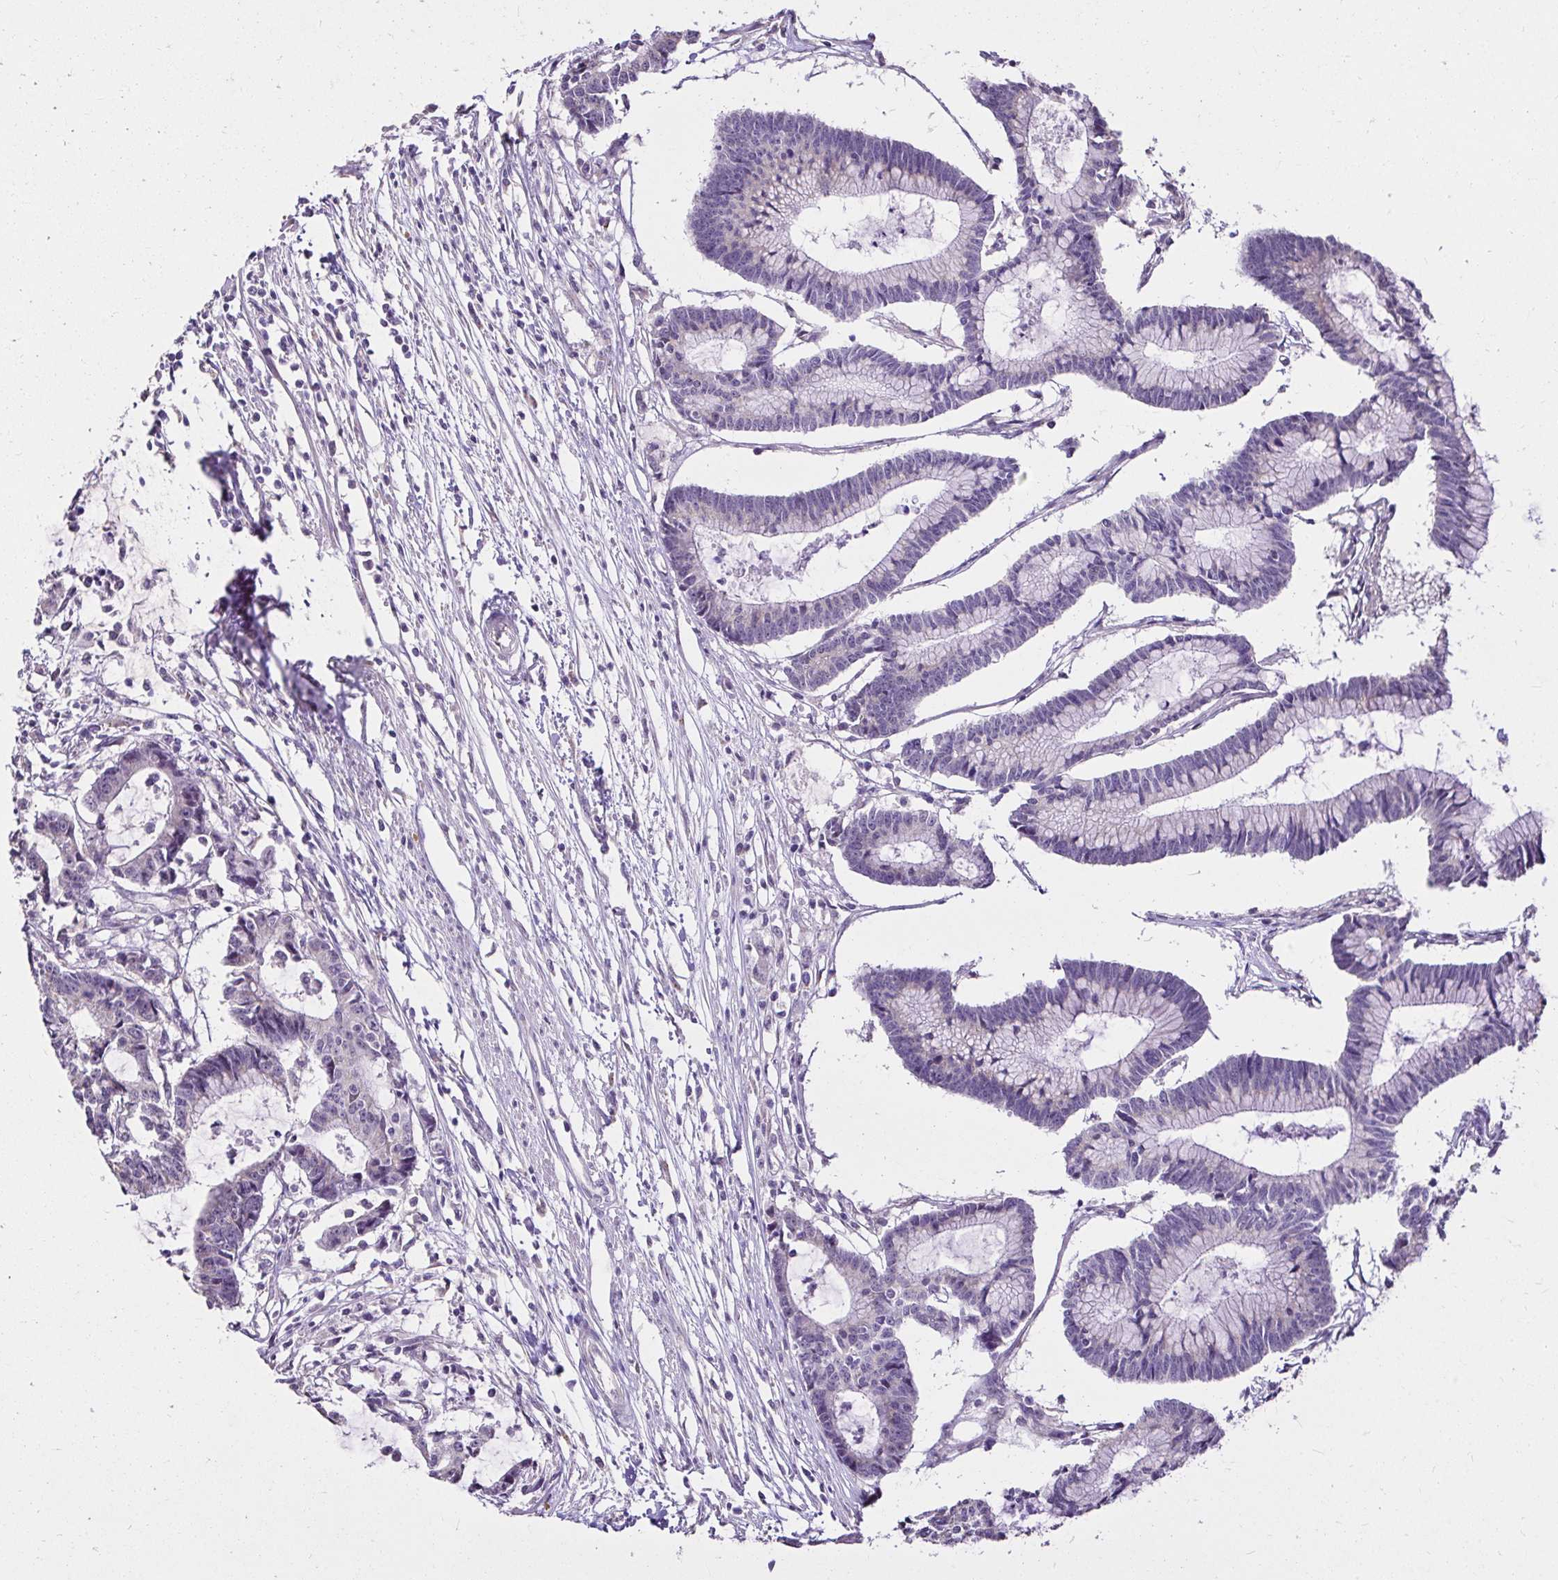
{"staining": {"intensity": "weak", "quantity": "25%-75%", "location": "cytoplasmic/membranous"}, "tissue": "colorectal cancer", "cell_type": "Tumor cells", "image_type": "cancer", "snomed": [{"axis": "morphology", "description": "Adenocarcinoma, NOS"}, {"axis": "topography", "description": "Colon"}], "caption": "Colorectal cancer stained with a brown dye demonstrates weak cytoplasmic/membranous positive expression in approximately 25%-75% of tumor cells.", "gene": "KIAA1210", "patient": {"sex": "female", "age": 78}}